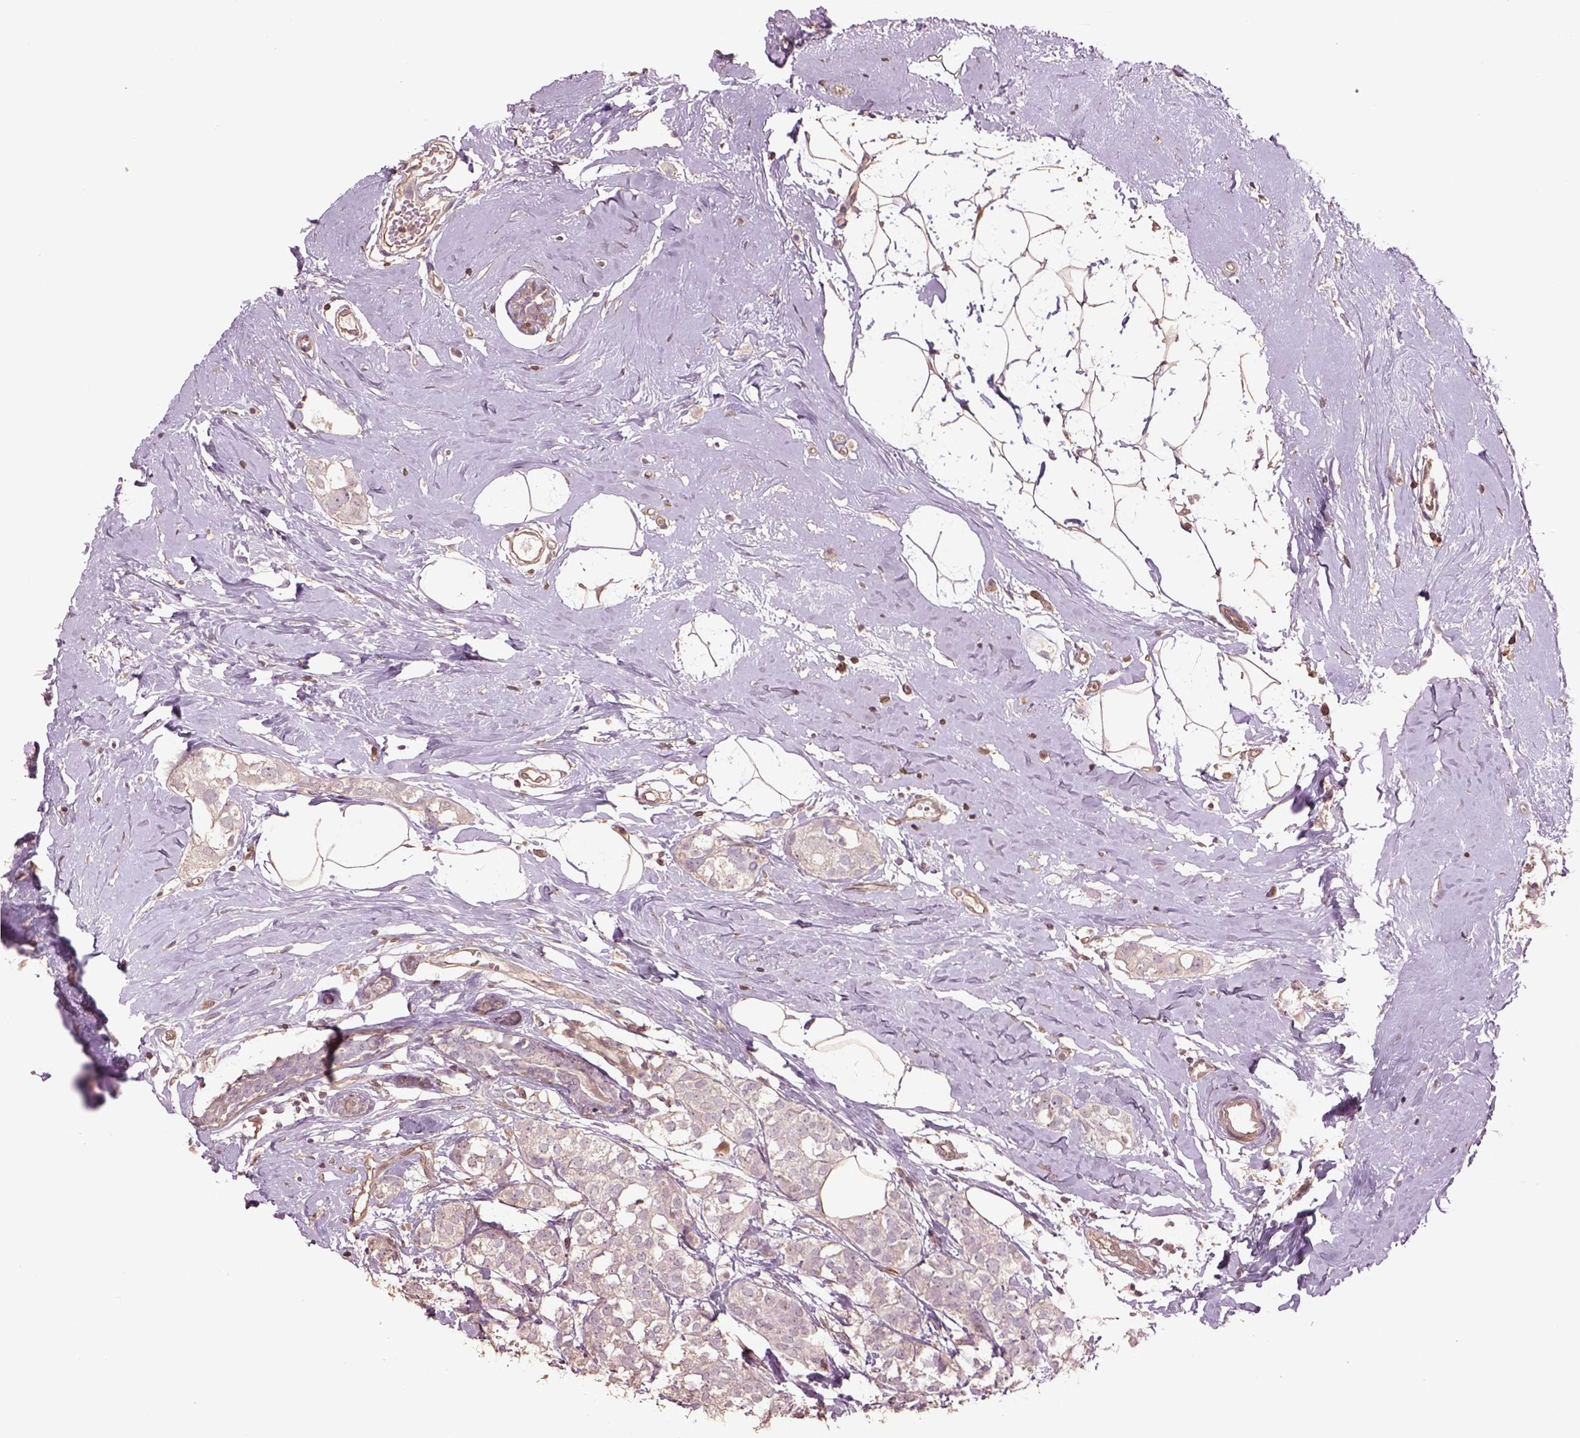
{"staining": {"intensity": "negative", "quantity": "none", "location": "none"}, "tissue": "breast cancer", "cell_type": "Tumor cells", "image_type": "cancer", "snomed": [{"axis": "morphology", "description": "Duct carcinoma"}, {"axis": "topography", "description": "Breast"}], "caption": "A histopathology image of human breast intraductal carcinoma is negative for staining in tumor cells.", "gene": "LIN7A", "patient": {"sex": "female", "age": 40}}